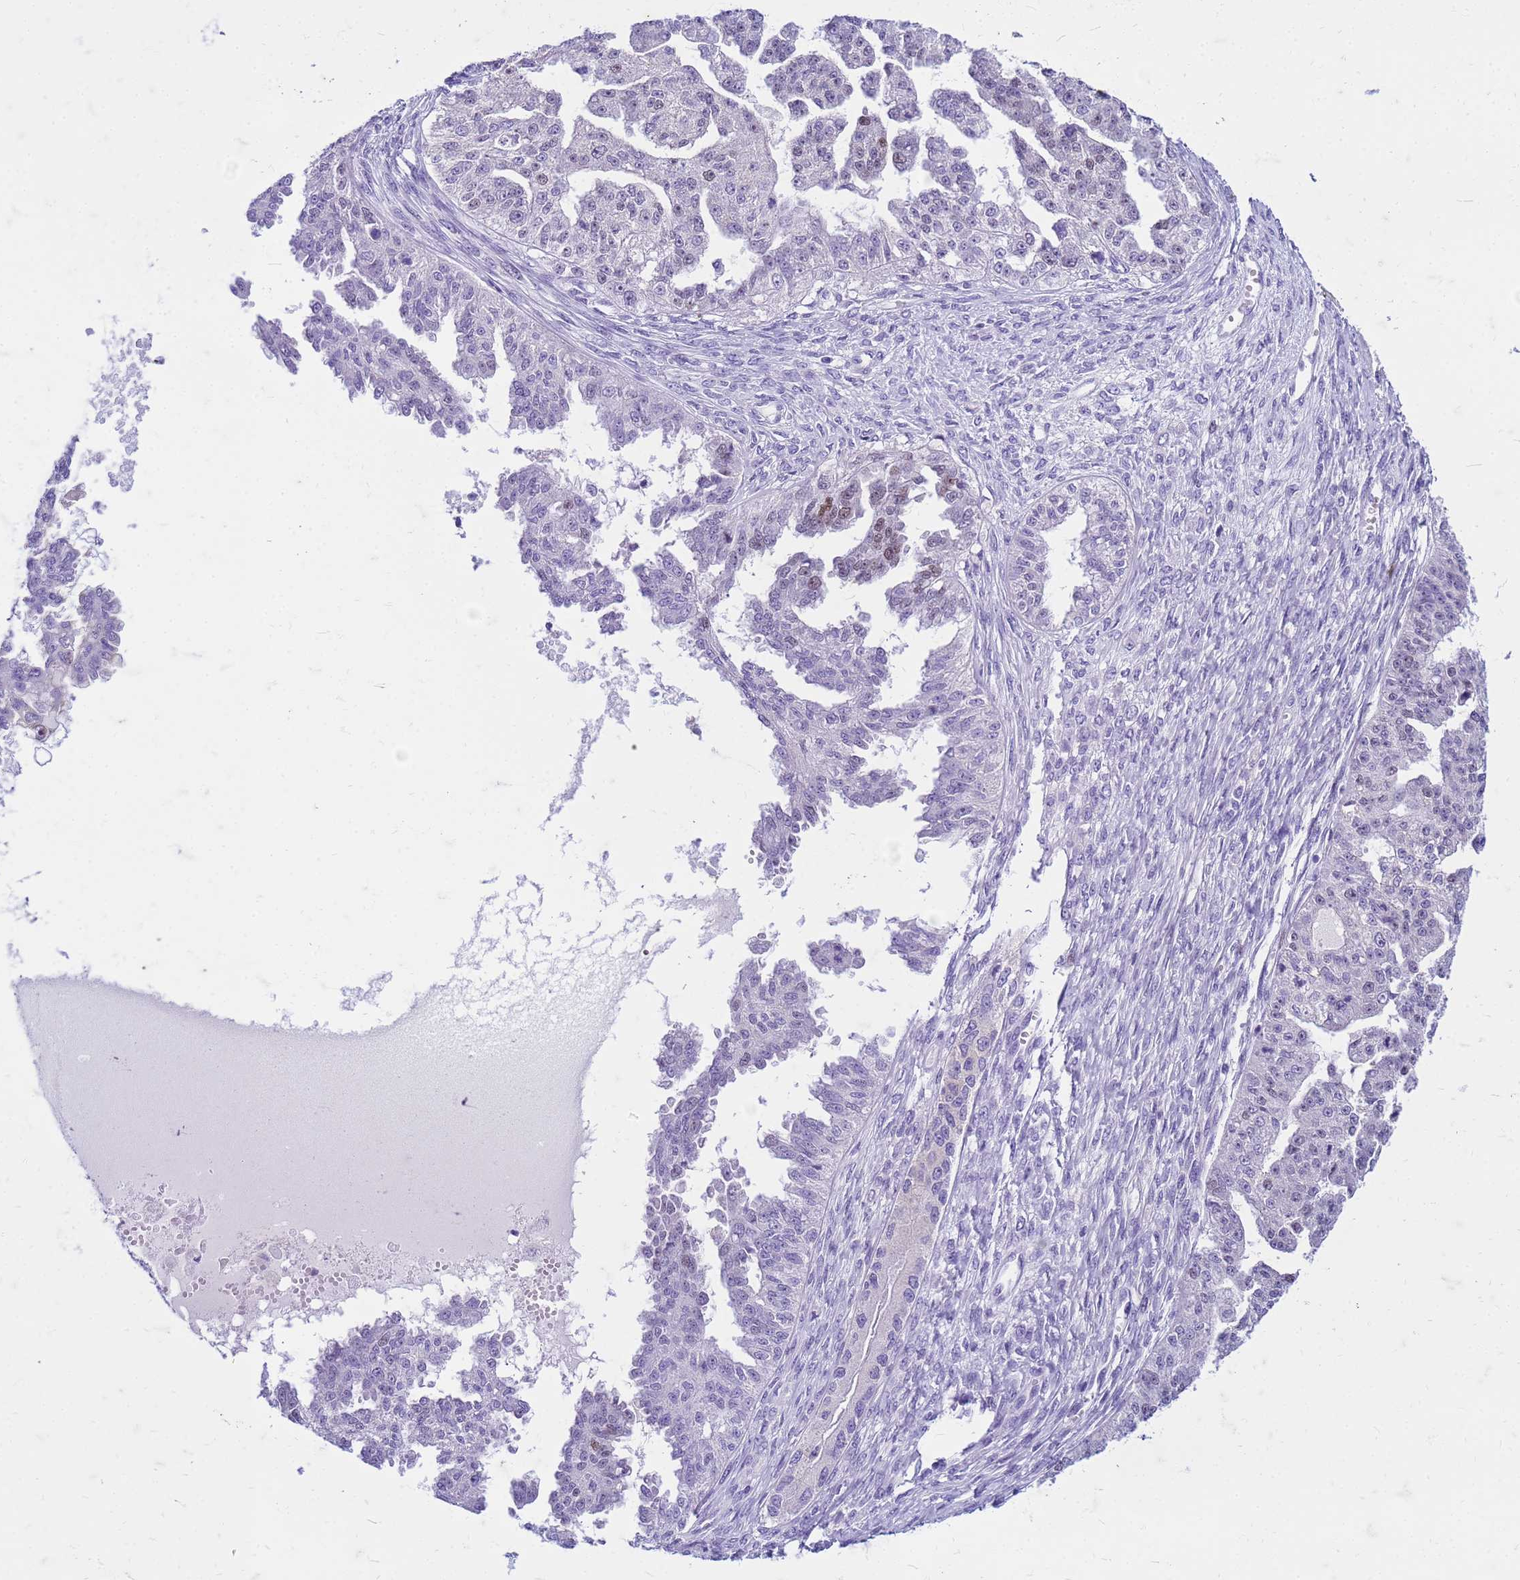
{"staining": {"intensity": "weak", "quantity": "<25%", "location": "nuclear"}, "tissue": "ovarian cancer", "cell_type": "Tumor cells", "image_type": "cancer", "snomed": [{"axis": "morphology", "description": "Cystadenocarcinoma, serous, NOS"}, {"axis": "topography", "description": "Ovary"}], "caption": "Immunohistochemistry (IHC) of serous cystadenocarcinoma (ovarian) shows no positivity in tumor cells.", "gene": "CFAP100", "patient": {"sex": "female", "age": 58}}